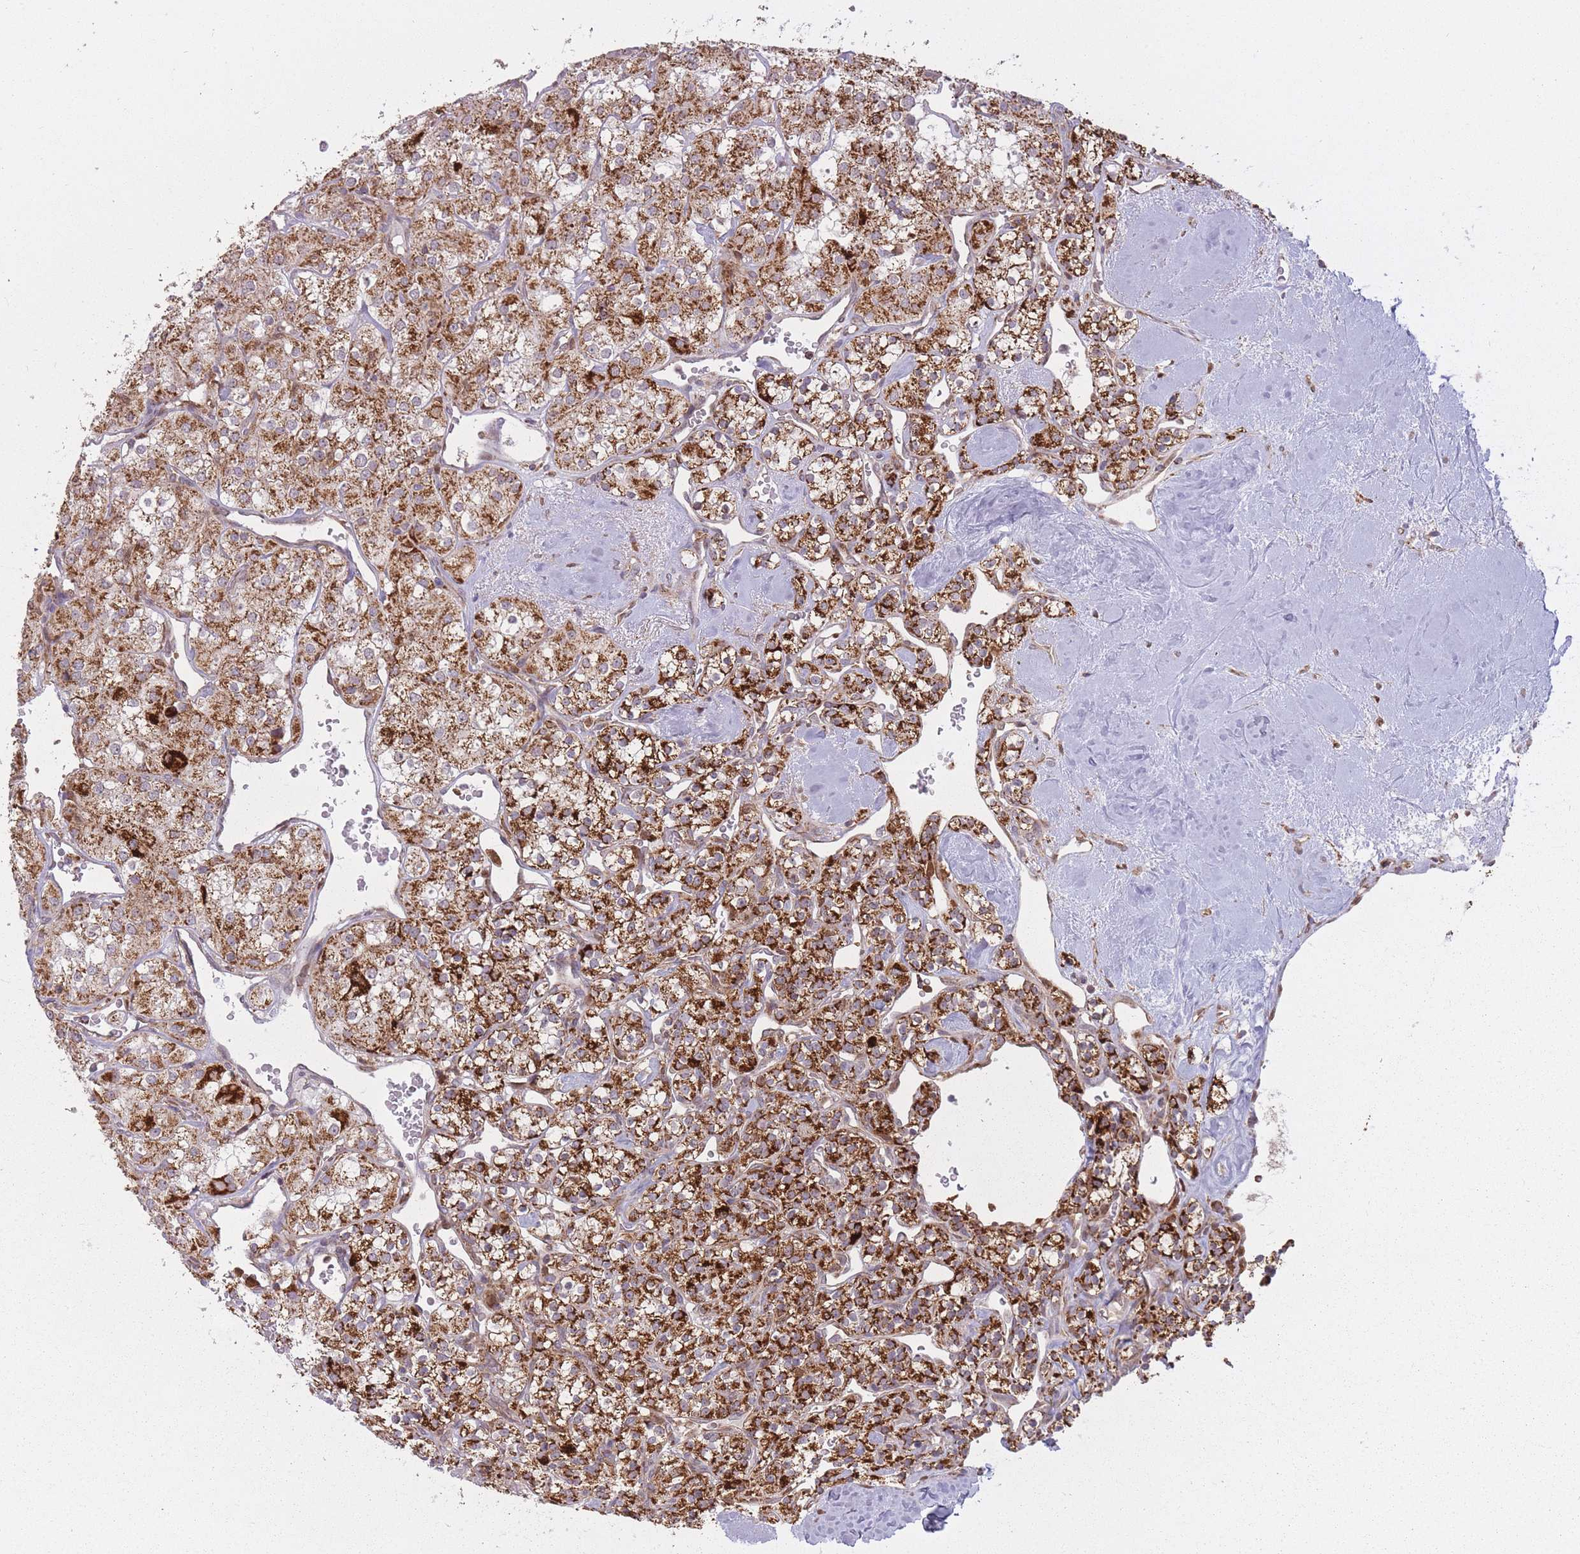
{"staining": {"intensity": "strong", "quantity": ">75%", "location": "cytoplasmic/membranous"}, "tissue": "renal cancer", "cell_type": "Tumor cells", "image_type": "cancer", "snomed": [{"axis": "morphology", "description": "Adenocarcinoma, NOS"}, {"axis": "topography", "description": "Kidney"}], "caption": "Immunohistochemistry photomicrograph of neoplastic tissue: adenocarcinoma (renal) stained using immunohistochemistry (IHC) demonstrates high levels of strong protein expression localized specifically in the cytoplasmic/membranous of tumor cells, appearing as a cytoplasmic/membranous brown color.", "gene": "LGALS9", "patient": {"sex": "male", "age": 77}}